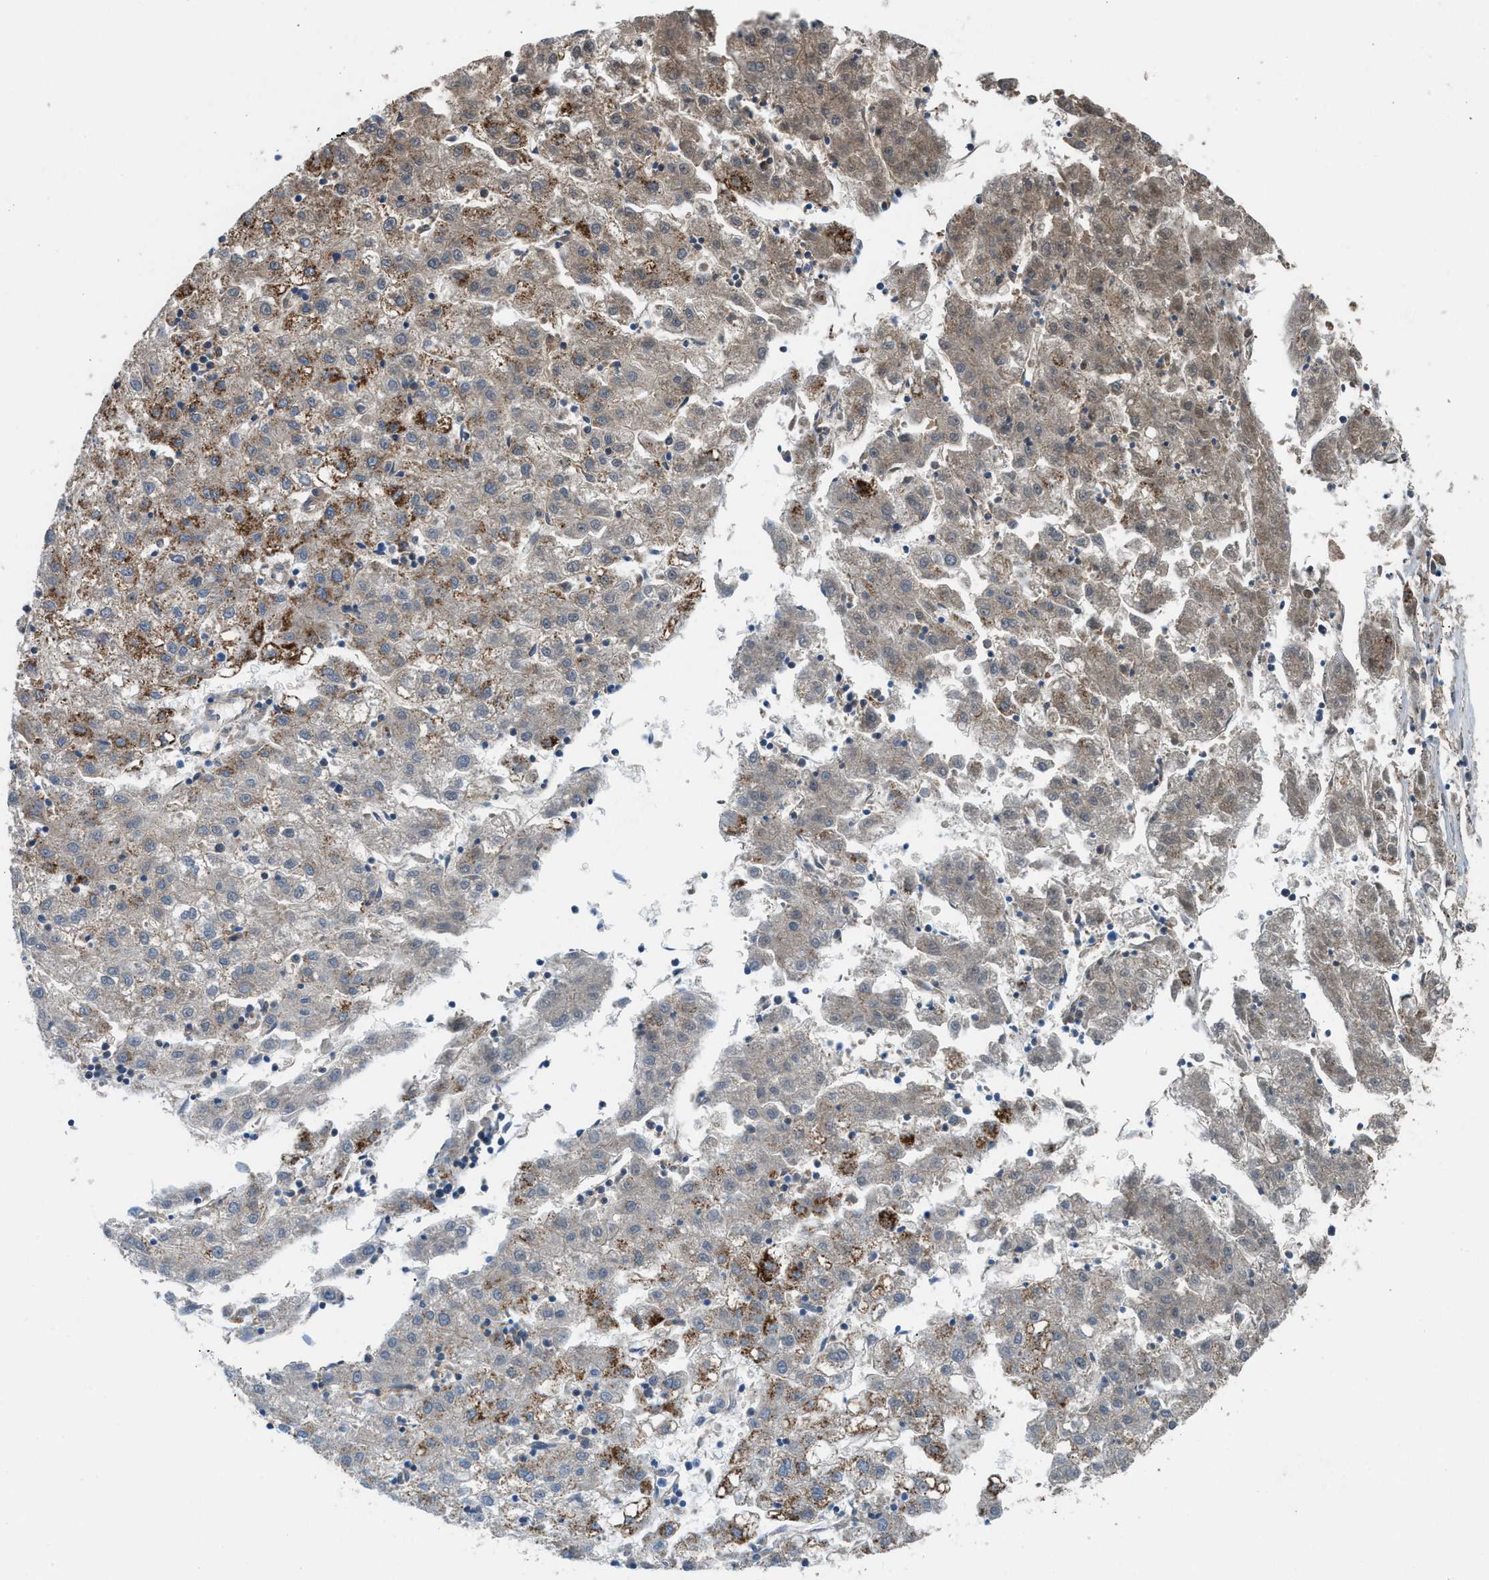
{"staining": {"intensity": "weak", "quantity": ">75%", "location": "cytoplasmic/membranous"}, "tissue": "liver cancer", "cell_type": "Tumor cells", "image_type": "cancer", "snomed": [{"axis": "morphology", "description": "Carcinoma, Hepatocellular, NOS"}, {"axis": "topography", "description": "Liver"}], "caption": "Brown immunohistochemical staining in liver cancer reveals weak cytoplasmic/membranous expression in about >75% of tumor cells. The staining was performed using DAB, with brown indicating positive protein expression. Nuclei are stained blue with hematoxylin.", "gene": "SLC10A3", "patient": {"sex": "male", "age": 72}}